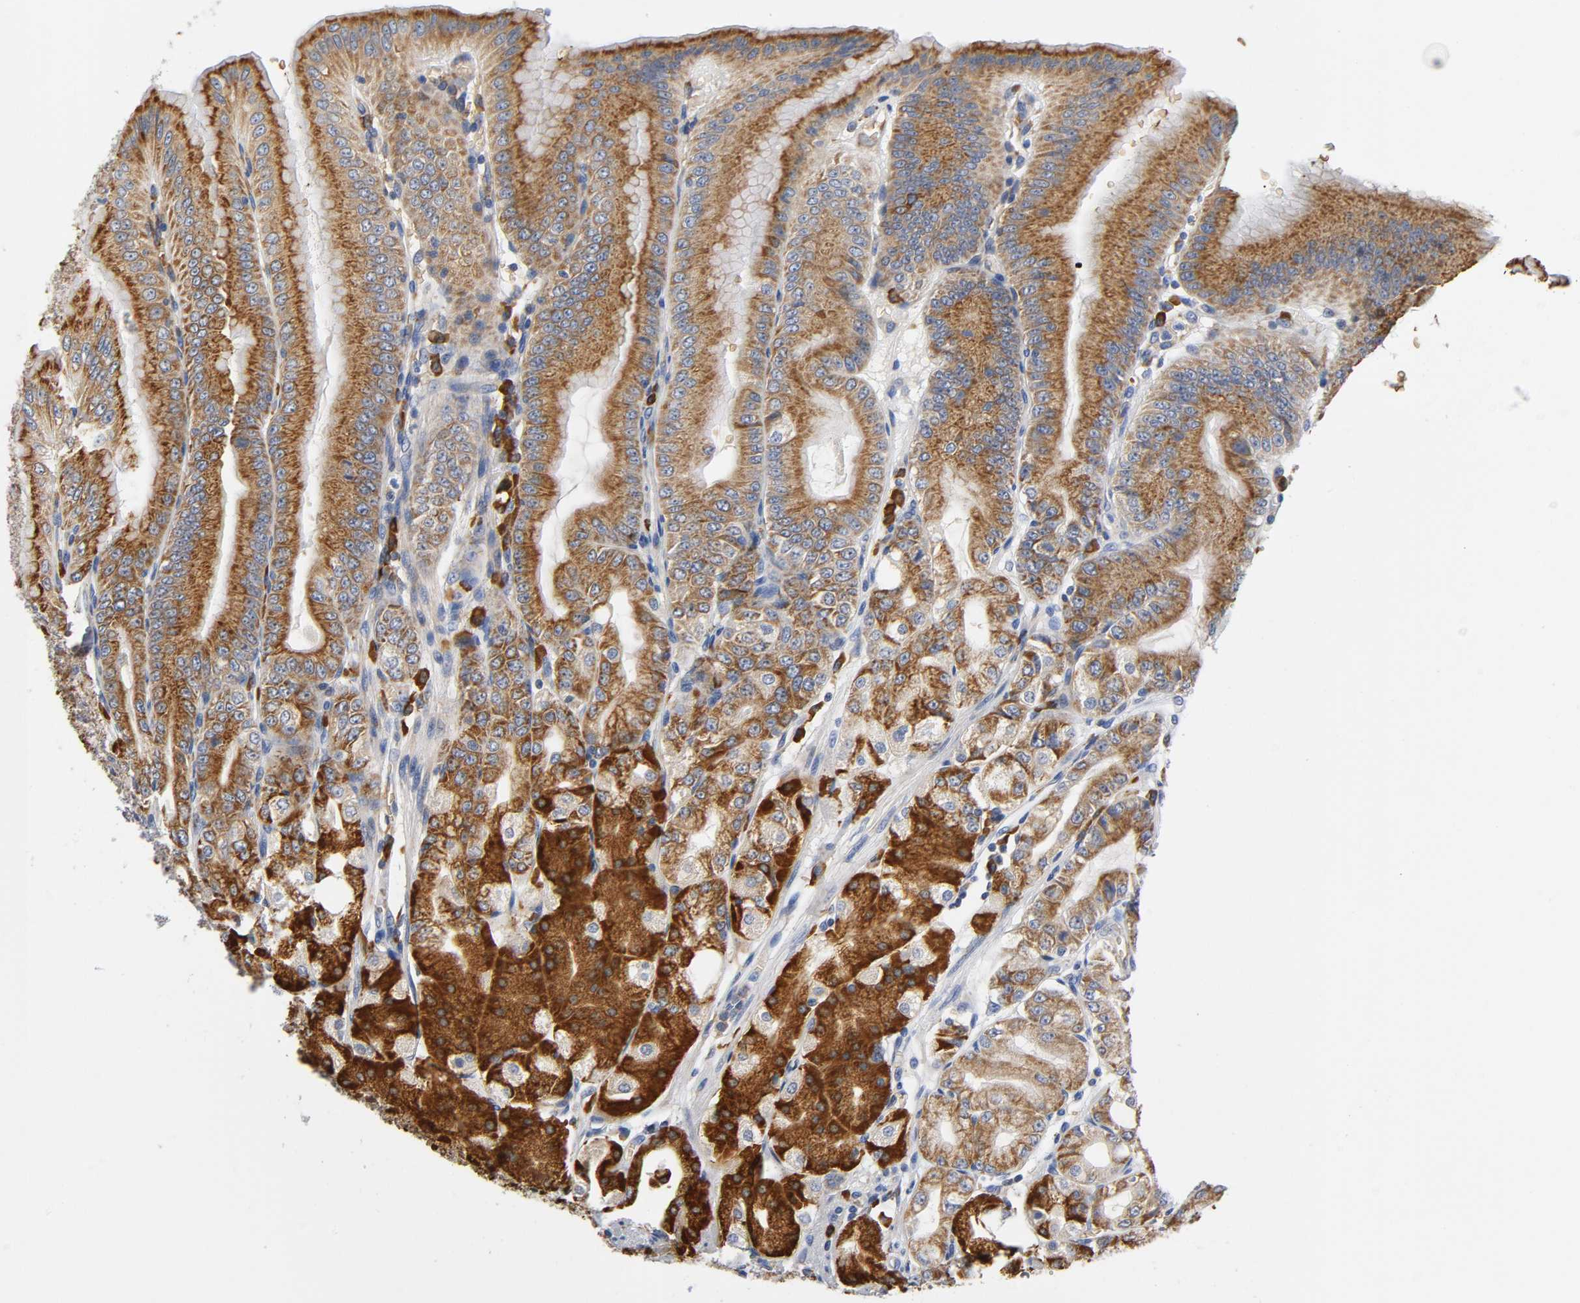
{"staining": {"intensity": "strong", "quantity": ">75%", "location": "cytoplasmic/membranous"}, "tissue": "stomach", "cell_type": "Glandular cells", "image_type": "normal", "snomed": [{"axis": "morphology", "description": "Normal tissue, NOS"}, {"axis": "topography", "description": "Stomach, lower"}], "caption": "Immunohistochemical staining of unremarkable stomach exhibits strong cytoplasmic/membranous protein staining in about >75% of glandular cells. Using DAB (3,3'-diaminobenzidine) (brown) and hematoxylin (blue) stains, captured at high magnification using brightfield microscopy.", "gene": "UCKL1", "patient": {"sex": "male", "age": 71}}